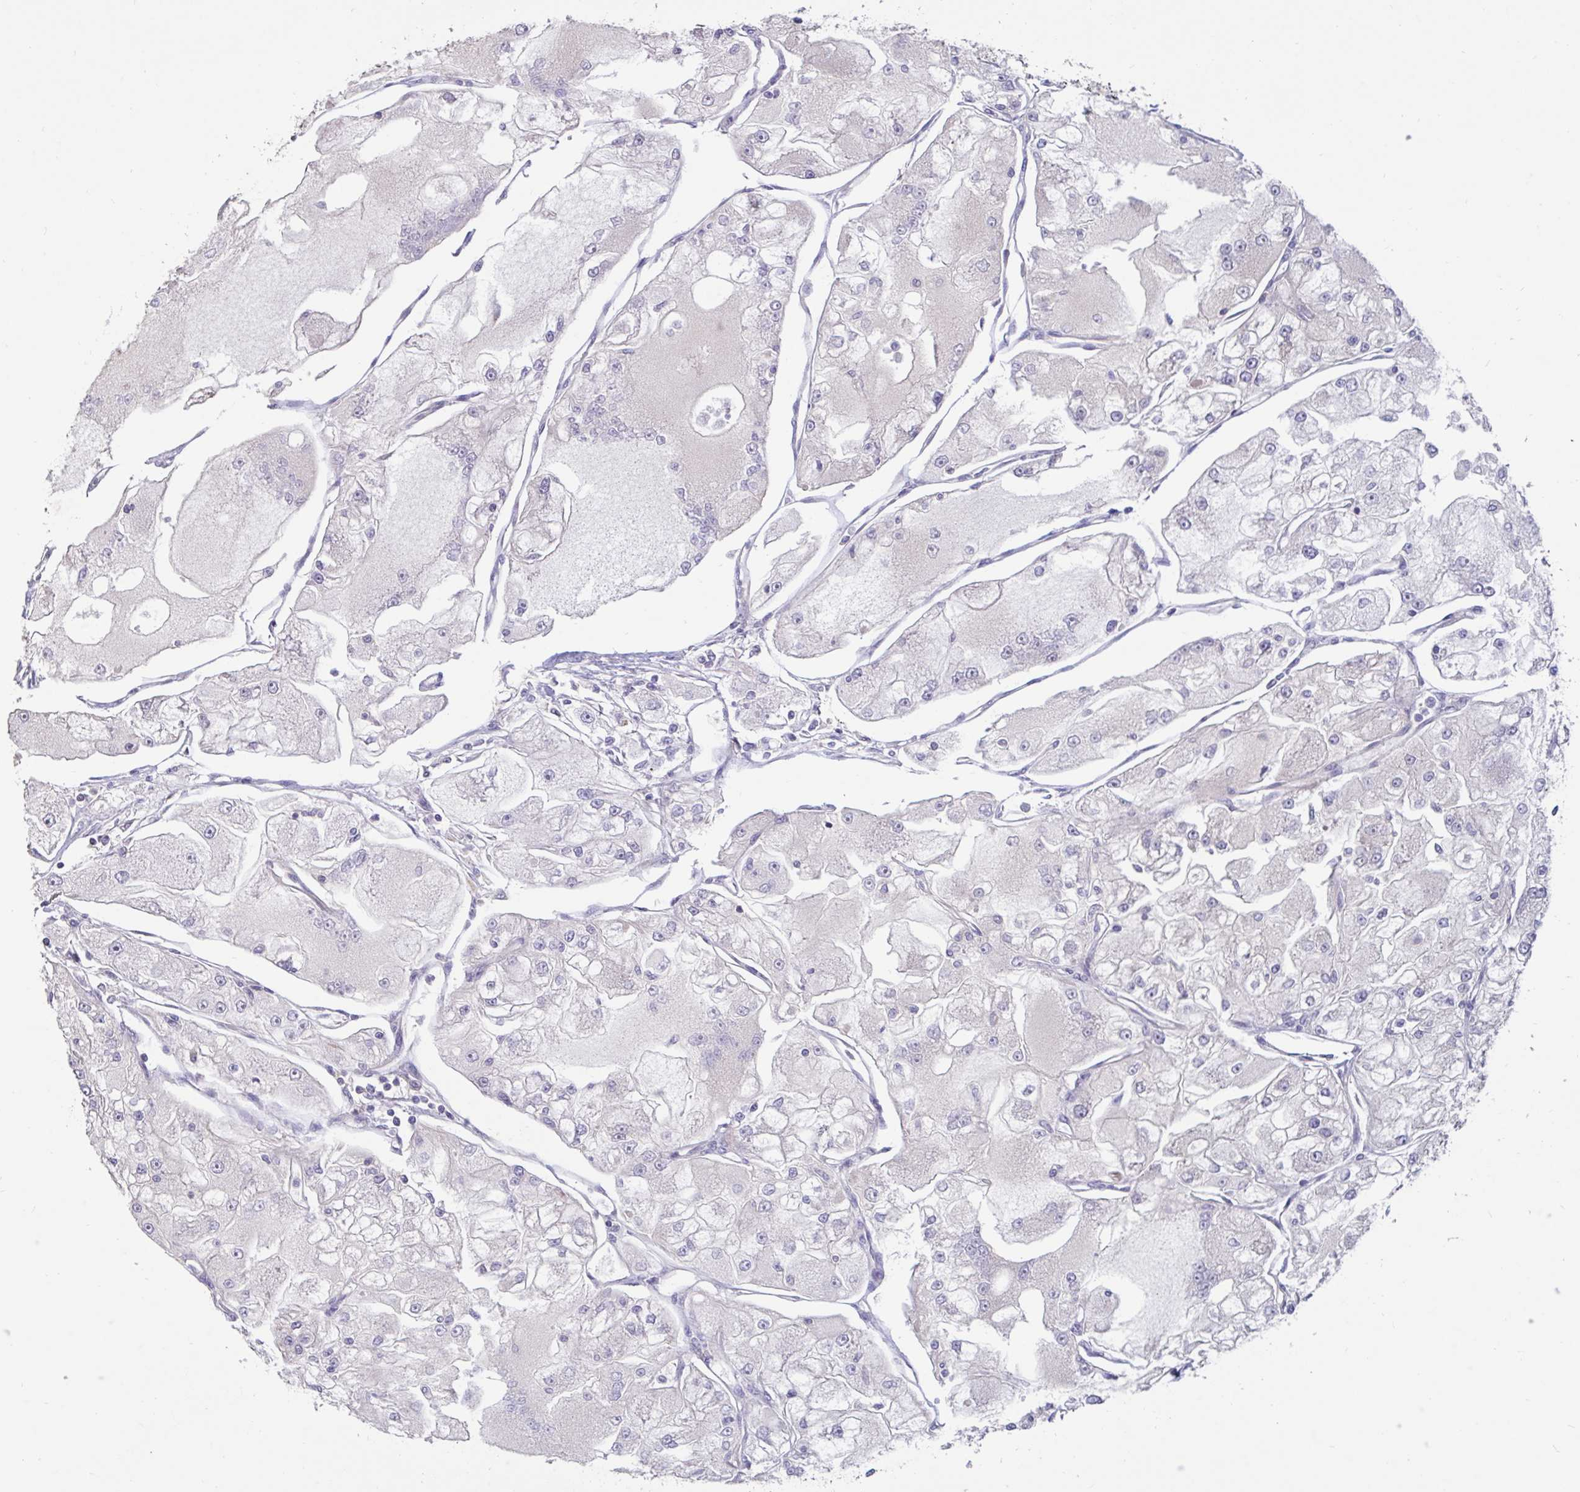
{"staining": {"intensity": "negative", "quantity": "none", "location": "none"}, "tissue": "renal cancer", "cell_type": "Tumor cells", "image_type": "cancer", "snomed": [{"axis": "morphology", "description": "Adenocarcinoma, NOS"}, {"axis": "topography", "description": "Kidney"}], "caption": "There is no significant positivity in tumor cells of renal cancer (adenocarcinoma).", "gene": "DDX39A", "patient": {"sex": "female", "age": 72}}